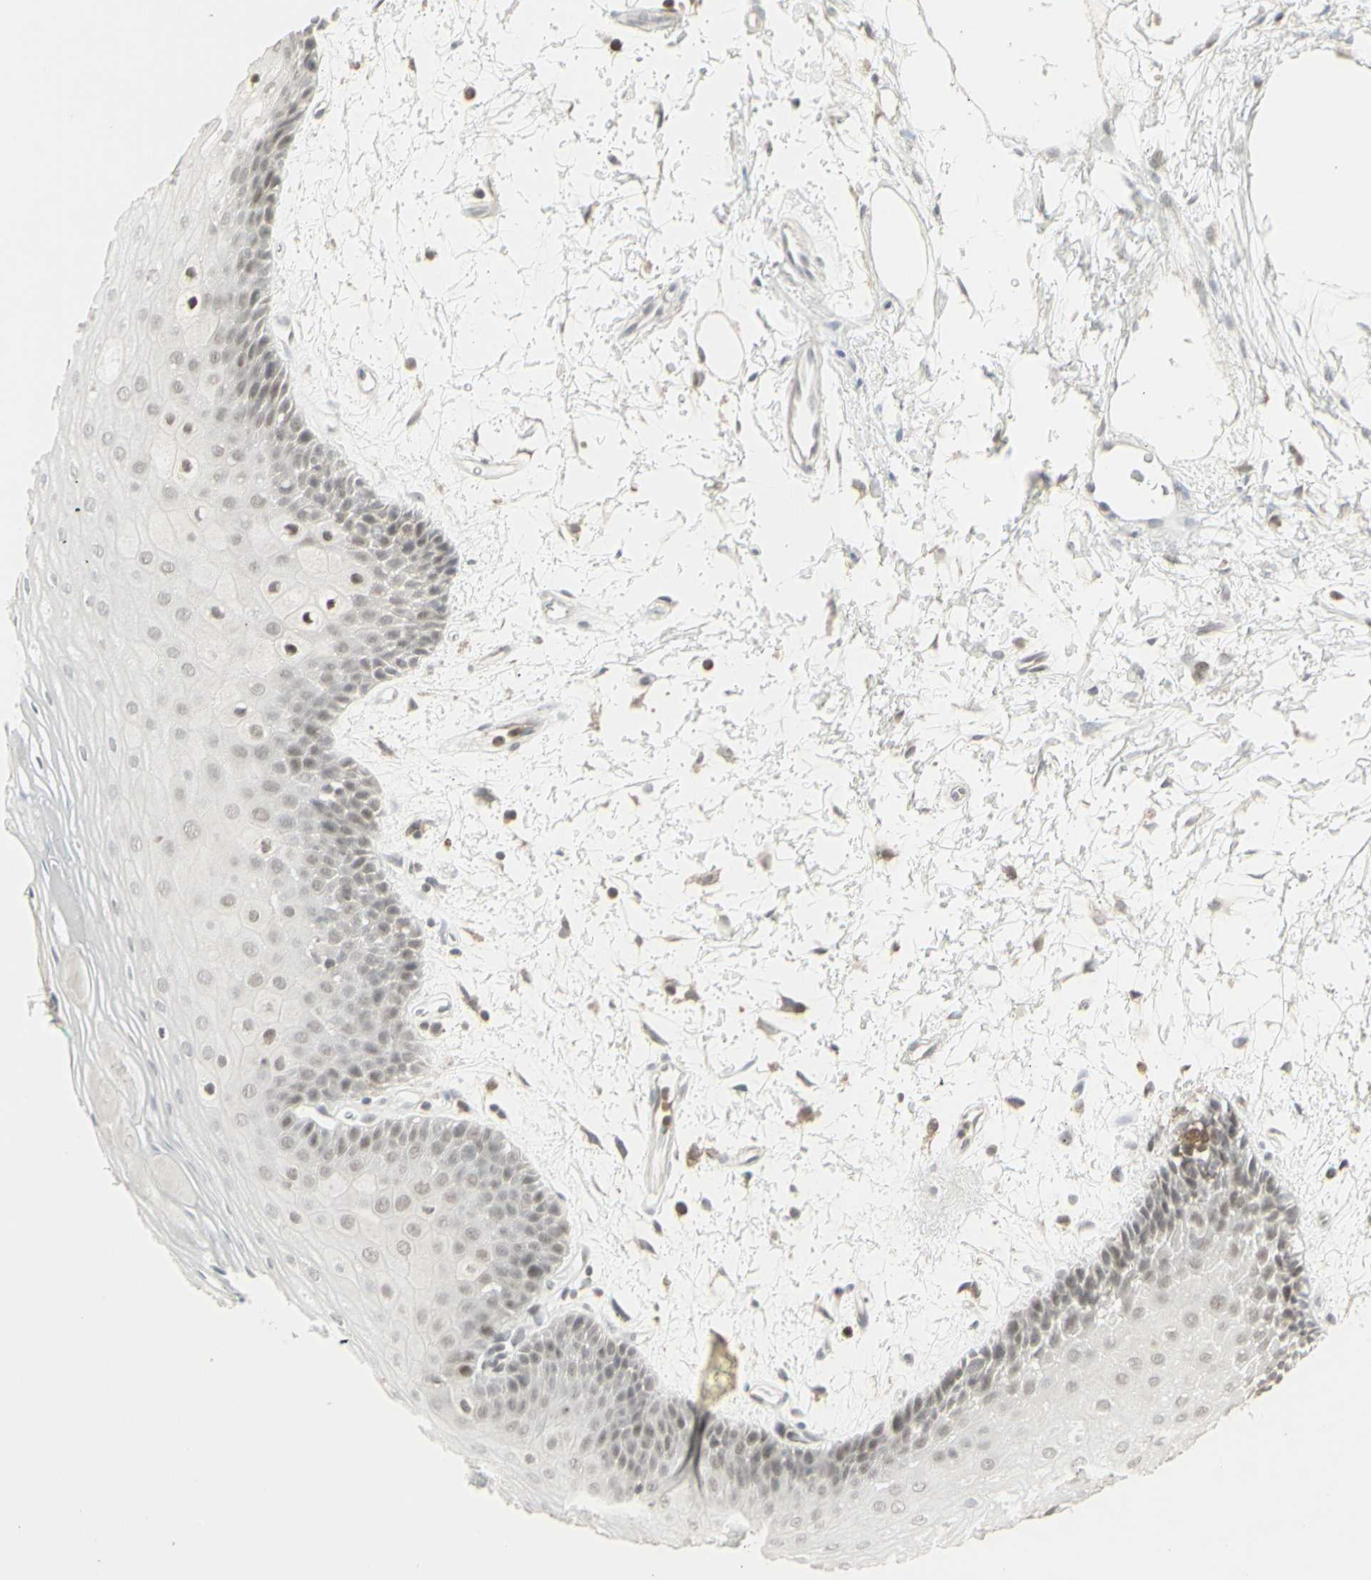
{"staining": {"intensity": "weak", "quantity": "<25%", "location": "nuclear"}, "tissue": "oral mucosa", "cell_type": "Squamous epithelial cells", "image_type": "normal", "snomed": [{"axis": "morphology", "description": "Normal tissue, NOS"}, {"axis": "topography", "description": "Skeletal muscle"}, {"axis": "topography", "description": "Oral tissue"}, {"axis": "topography", "description": "Peripheral nerve tissue"}], "caption": "A high-resolution micrograph shows IHC staining of normal oral mucosa, which displays no significant staining in squamous epithelial cells.", "gene": "SAMSN1", "patient": {"sex": "female", "age": 84}}